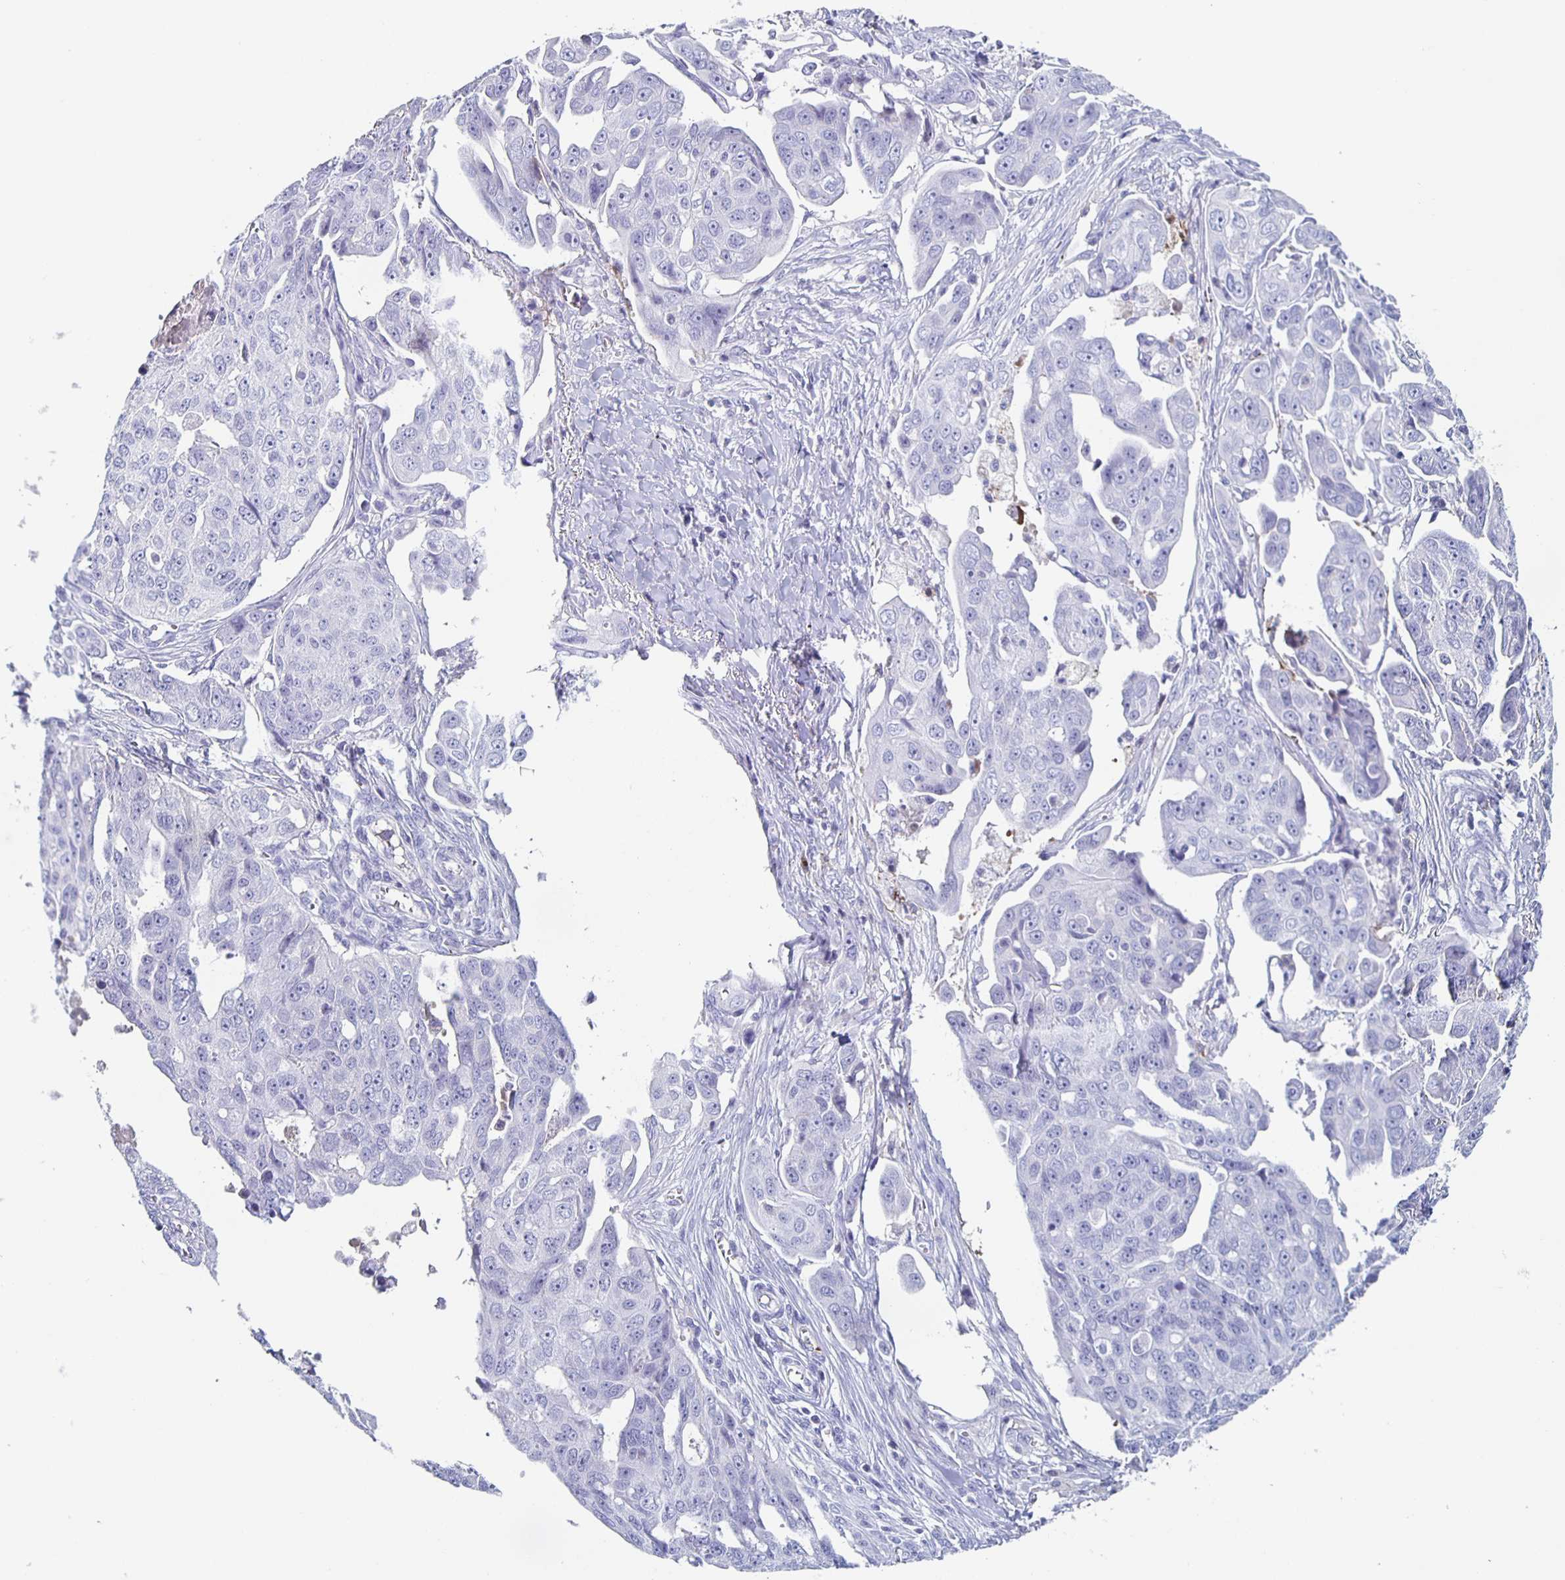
{"staining": {"intensity": "negative", "quantity": "none", "location": "none"}, "tissue": "ovarian cancer", "cell_type": "Tumor cells", "image_type": "cancer", "snomed": [{"axis": "morphology", "description": "Carcinoma, endometroid"}, {"axis": "topography", "description": "Ovary"}], "caption": "High power microscopy image of an IHC image of ovarian endometroid carcinoma, revealing no significant expression in tumor cells. Brightfield microscopy of immunohistochemistry stained with DAB (3,3'-diaminobenzidine) (brown) and hematoxylin (blue), captured at high magnification.", "gene": "FGA", "patient": {"sex": "female", "age": 70}}